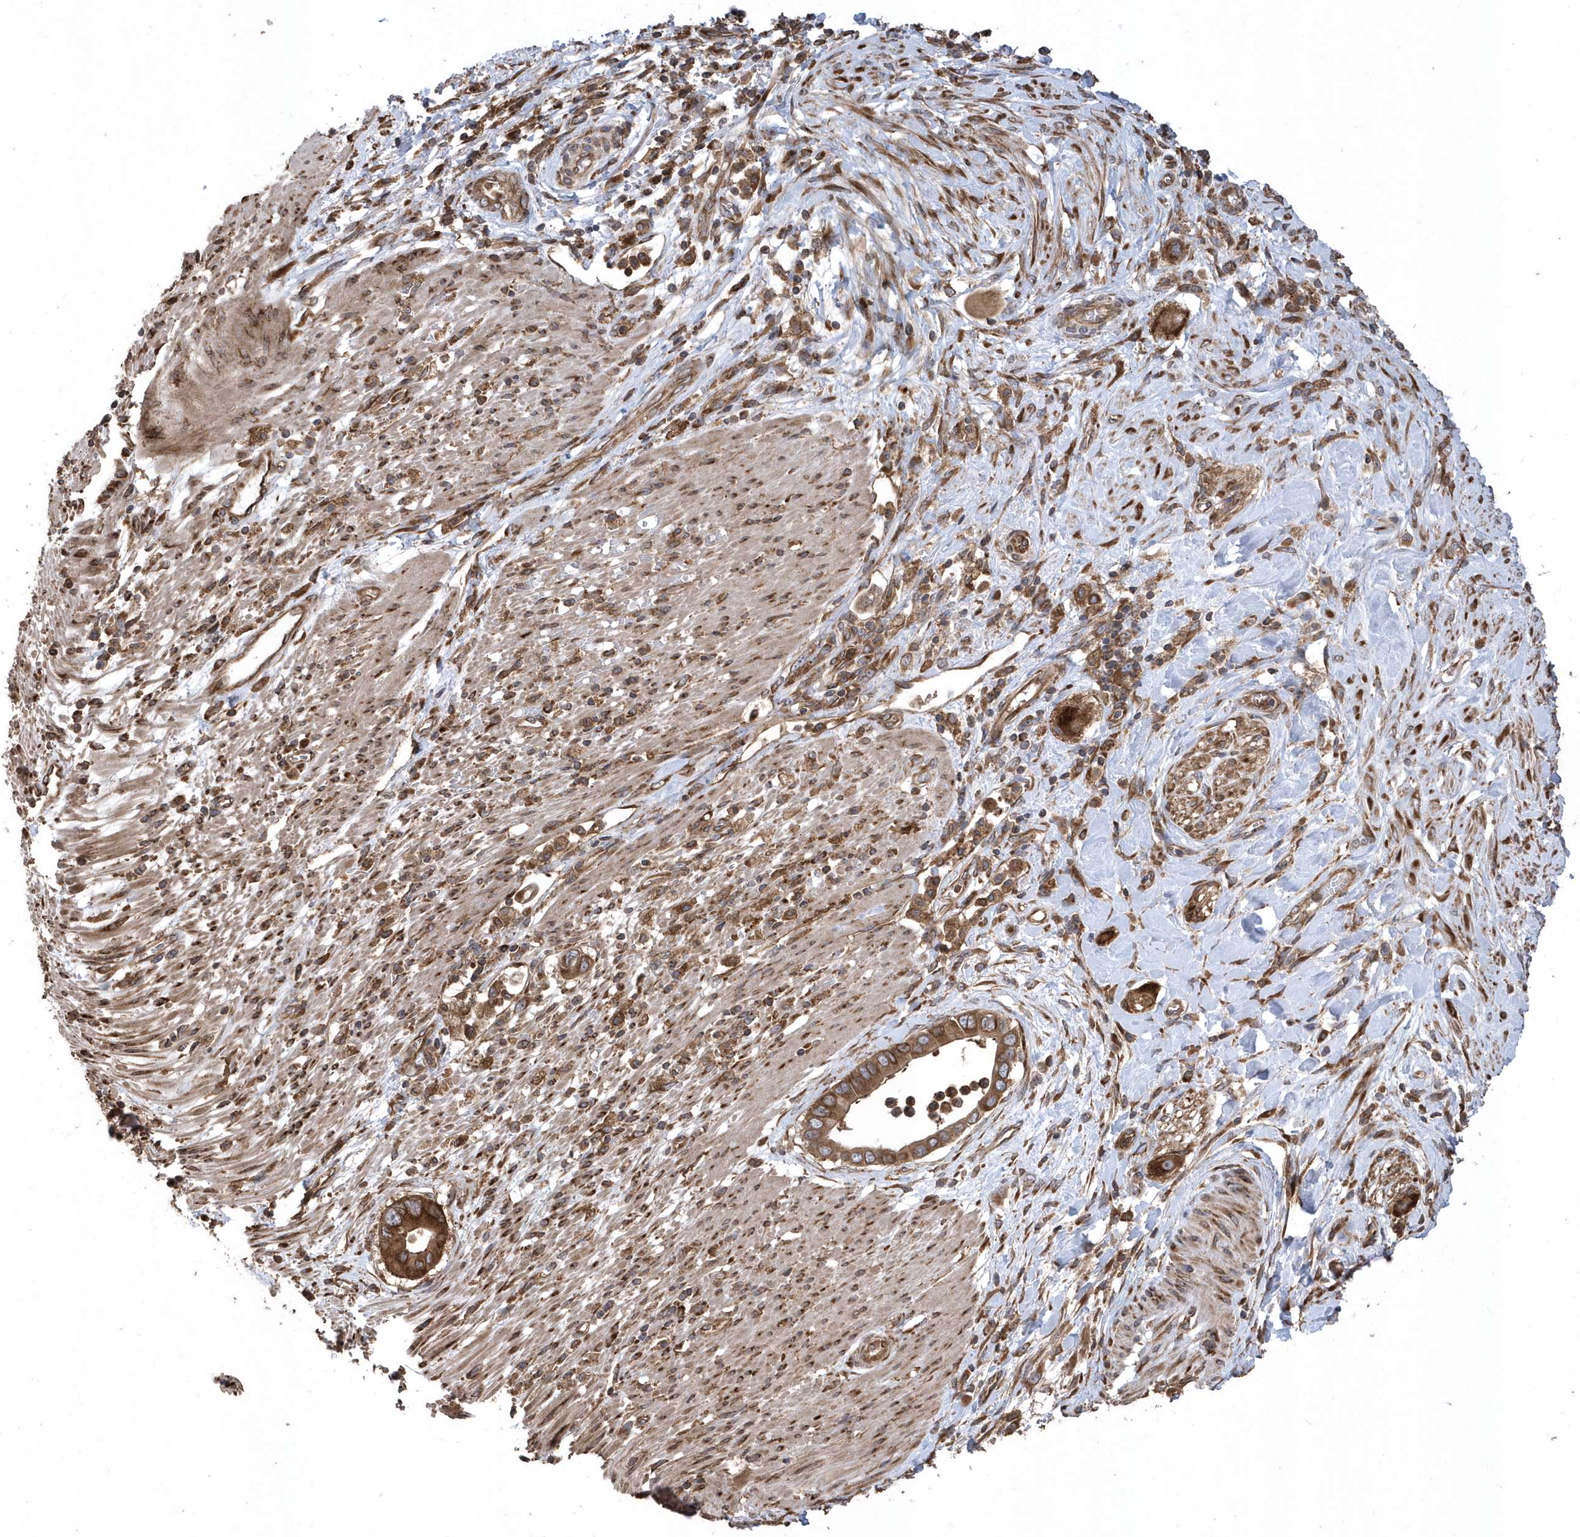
{"staining": {"intensity": "moderate", "quantity": ">75%", "location": "cytoplasmic/membranous"}, "tissue": "pancreatic cancer", "cell_type": "Tumor cells", "image_type": "cancer", "snomed": [{"axis": "morphology", "description": "Adenocarcinoma, NOS"}, {"axis": "topography", "description": "Pancreas"}], "caption": "There is medium levels of moderate cytoplasmic/membranous expression in tumor cells of pancreatic cancer, as demonstrated by immunohistochemical staining (brown color).", "gene": "WASHC5", "patient": {"sex": "male", "age": 68}}